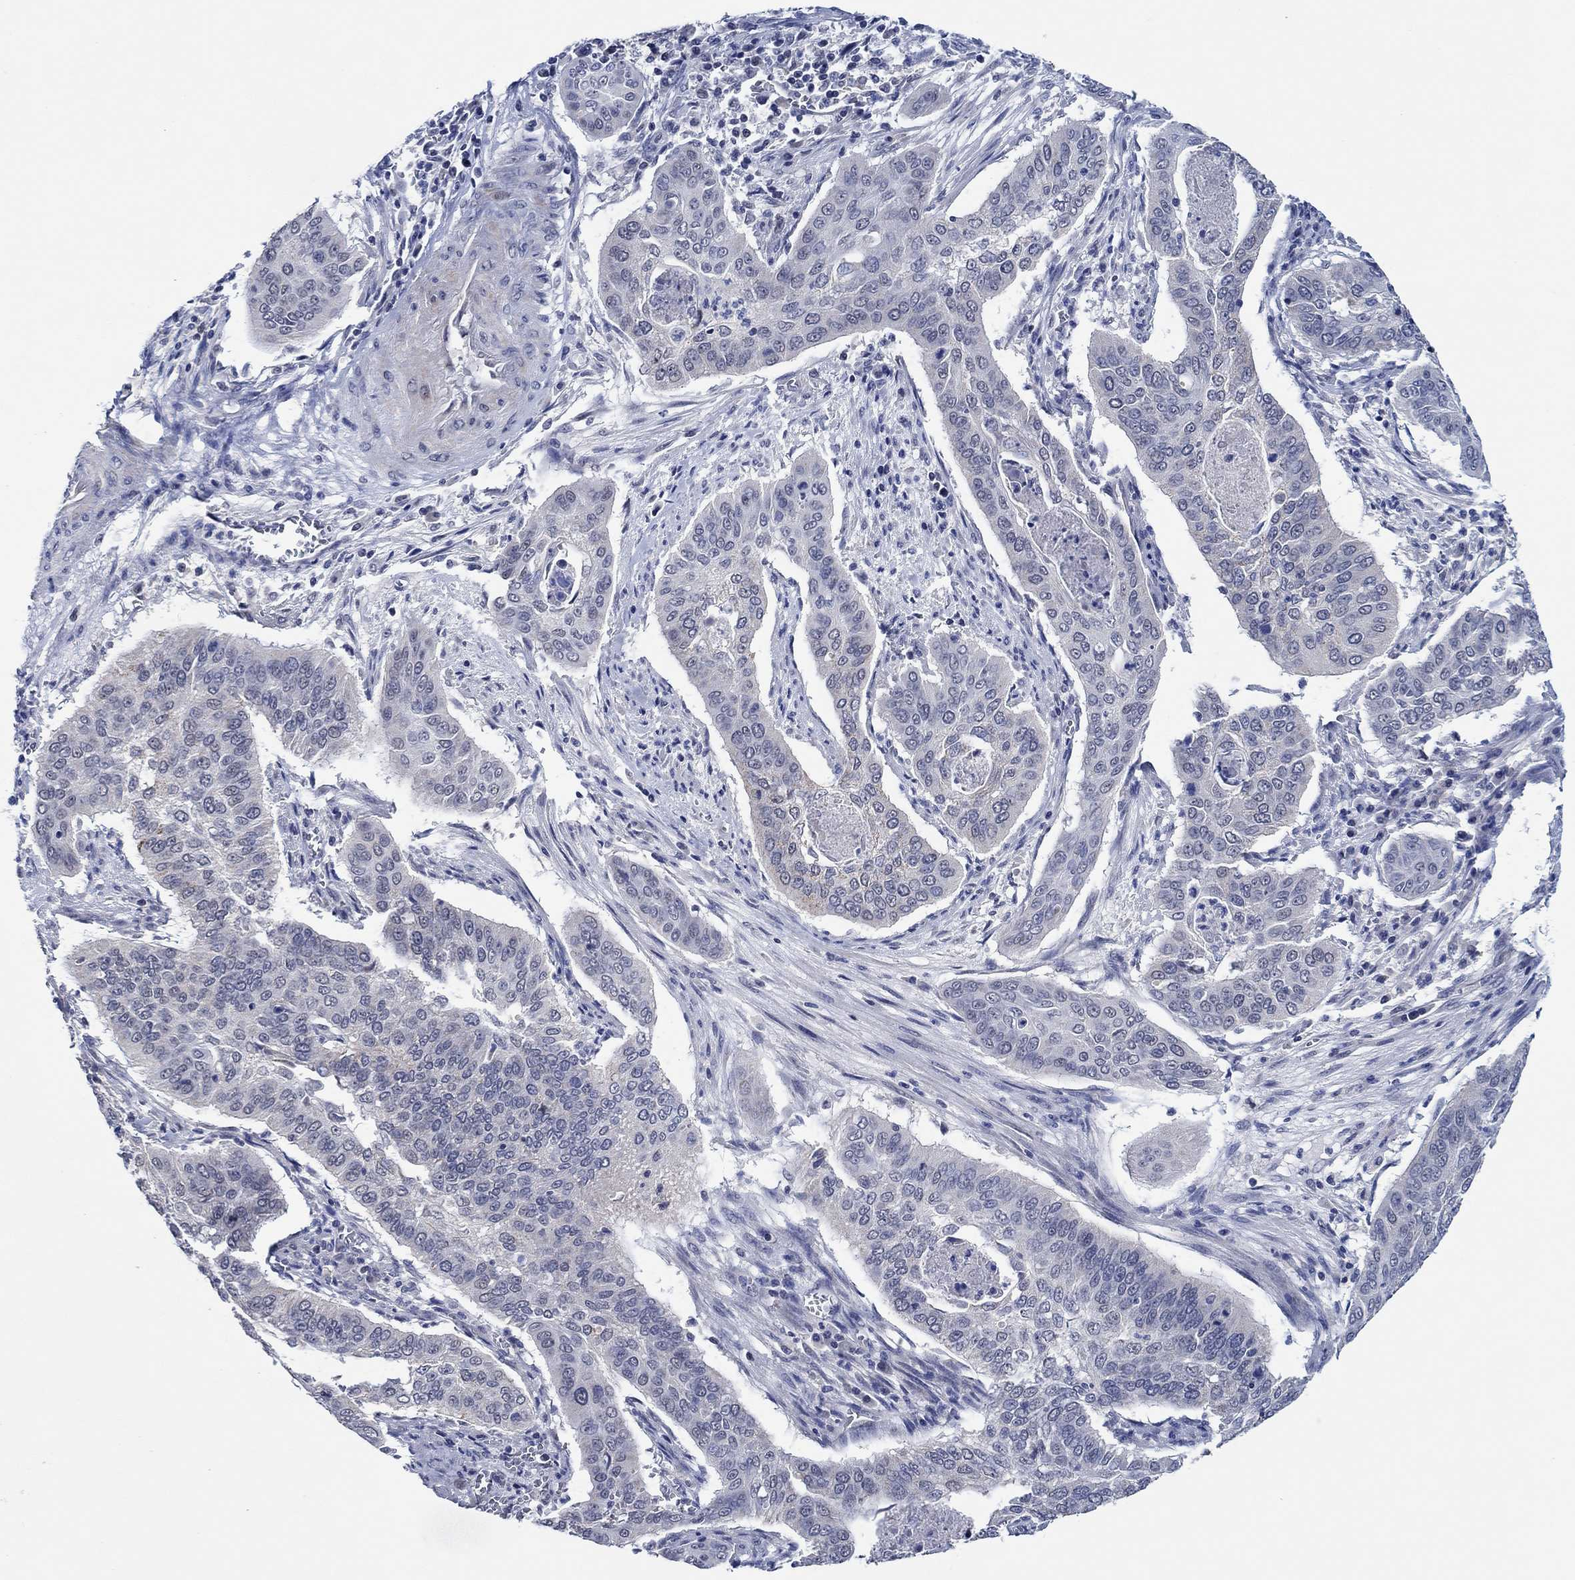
{"staining": {"intensity": "negative", "quantity": "none", "location": "none"}, "tissue": "cervical cancer", "cell_type": "Tumor cells", "image_type": "cancer", "snomed": [{"axis": "morphology", "description": "Squamous cell carcinoma, NOS"}, {"axis": "topography", "description": "Cervix"}], "caption": "Tumor cells show no significant staining in cervical cancer (squamous cell carcinoma).", "gene": "PRRT3", "patient": {"sex": "female", "age": 39}}